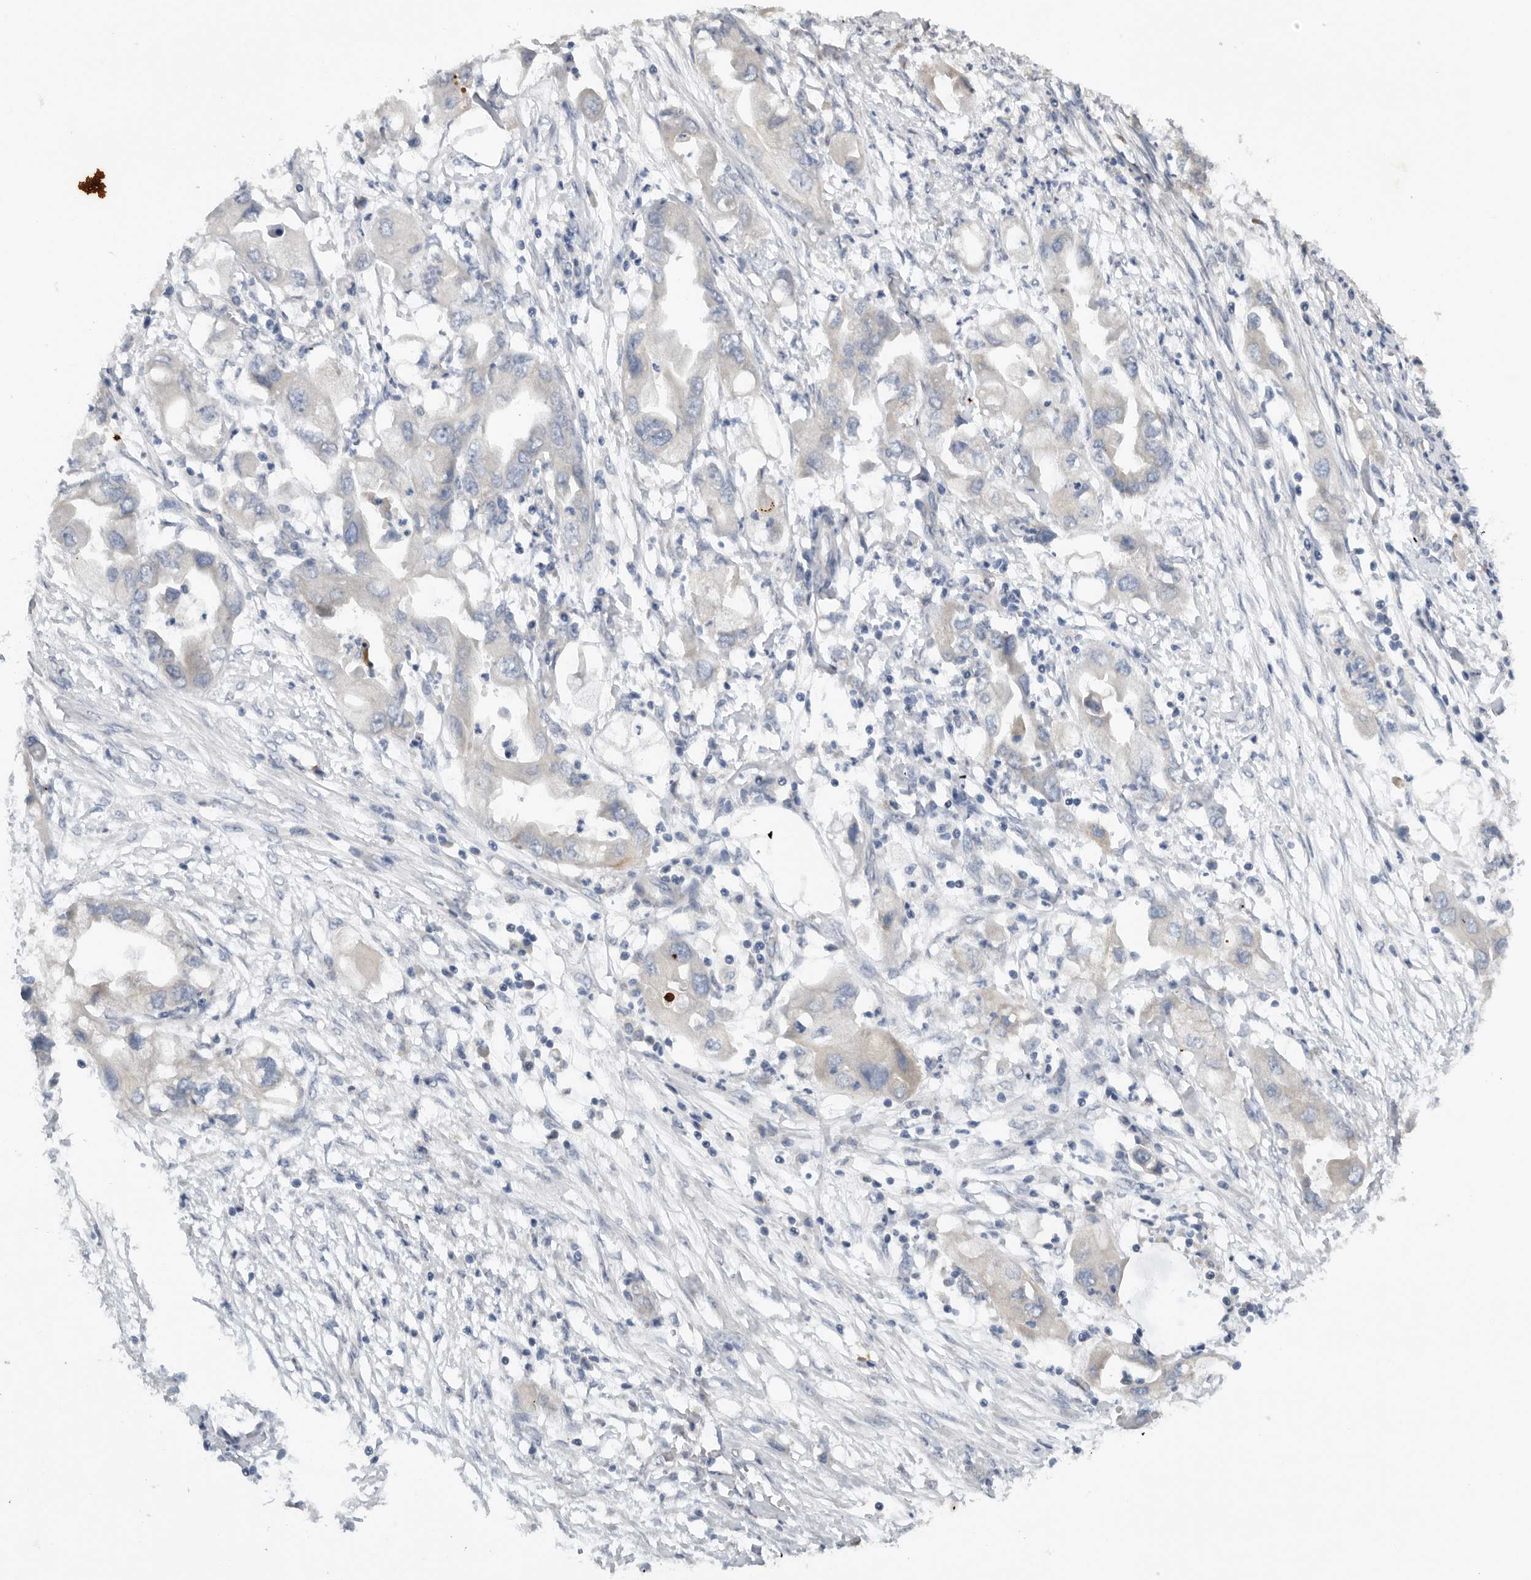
{"staining": {"intensity": "weak", "quantity": "<25%", "location": "cytoplasmic/membranous"}, "tissue": "endometrial cancer", "cell_type": "Tumor cells", "image_type": "cancer", "snomed": [{"axis": "morphology", "description": "Adenocarcinoma, NOS"}, {"axis": "morphology", "description": "Adenocarcinoma, metastatic, NOS"}, {"axis": "topography", "description": "Adipose tissue"}, {"axis": "topography", "description": "Endometrium"}], "caption": "Tumor cells are negative for brown protein staining in endometrial adenocarcinoma.", "gene": "AASDHPPT", "patient": {"sex": "female", "age": 67}}